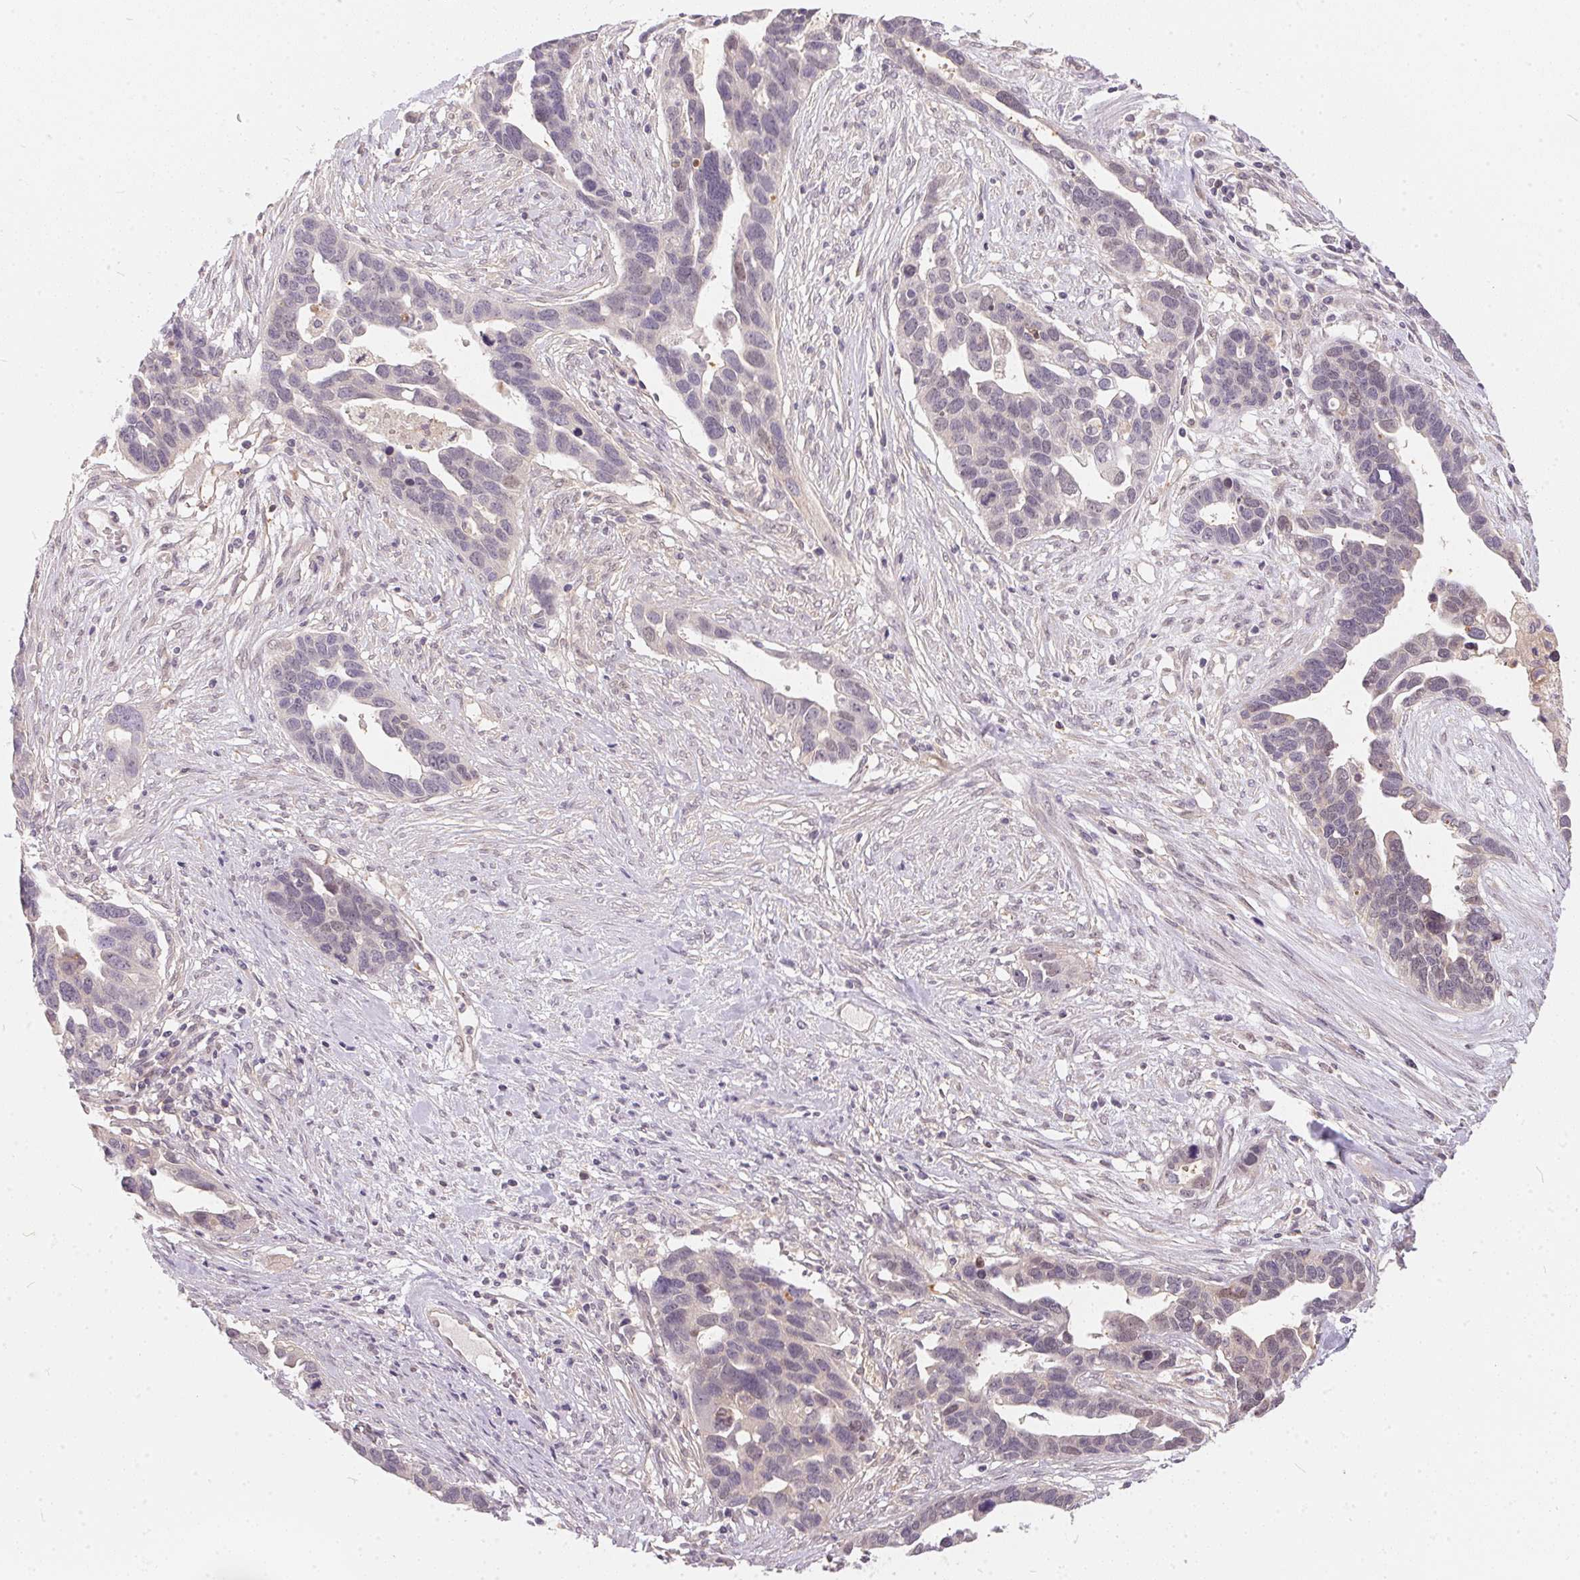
{"staining": {"intensity": "negative", "quantity": "none", "location": "none"}, "tissue": "ovarian cancer", "cell_type": "Tumor cells", "image_type": "cancer", "snomed": [{"axis": "morphology", "description": "Cystadenocarcinoma, serous, NOS"}, {"axis": "topography", "description": "Ovary"}], "caption": "Immunohistochemistry (IHC) photomicrograph of human ovarian cancer stained for a protein (brown), which reveals no positivity in tumor cells.", "gene": "BLMH", "patient": {"sex": "female", "age": 54}}